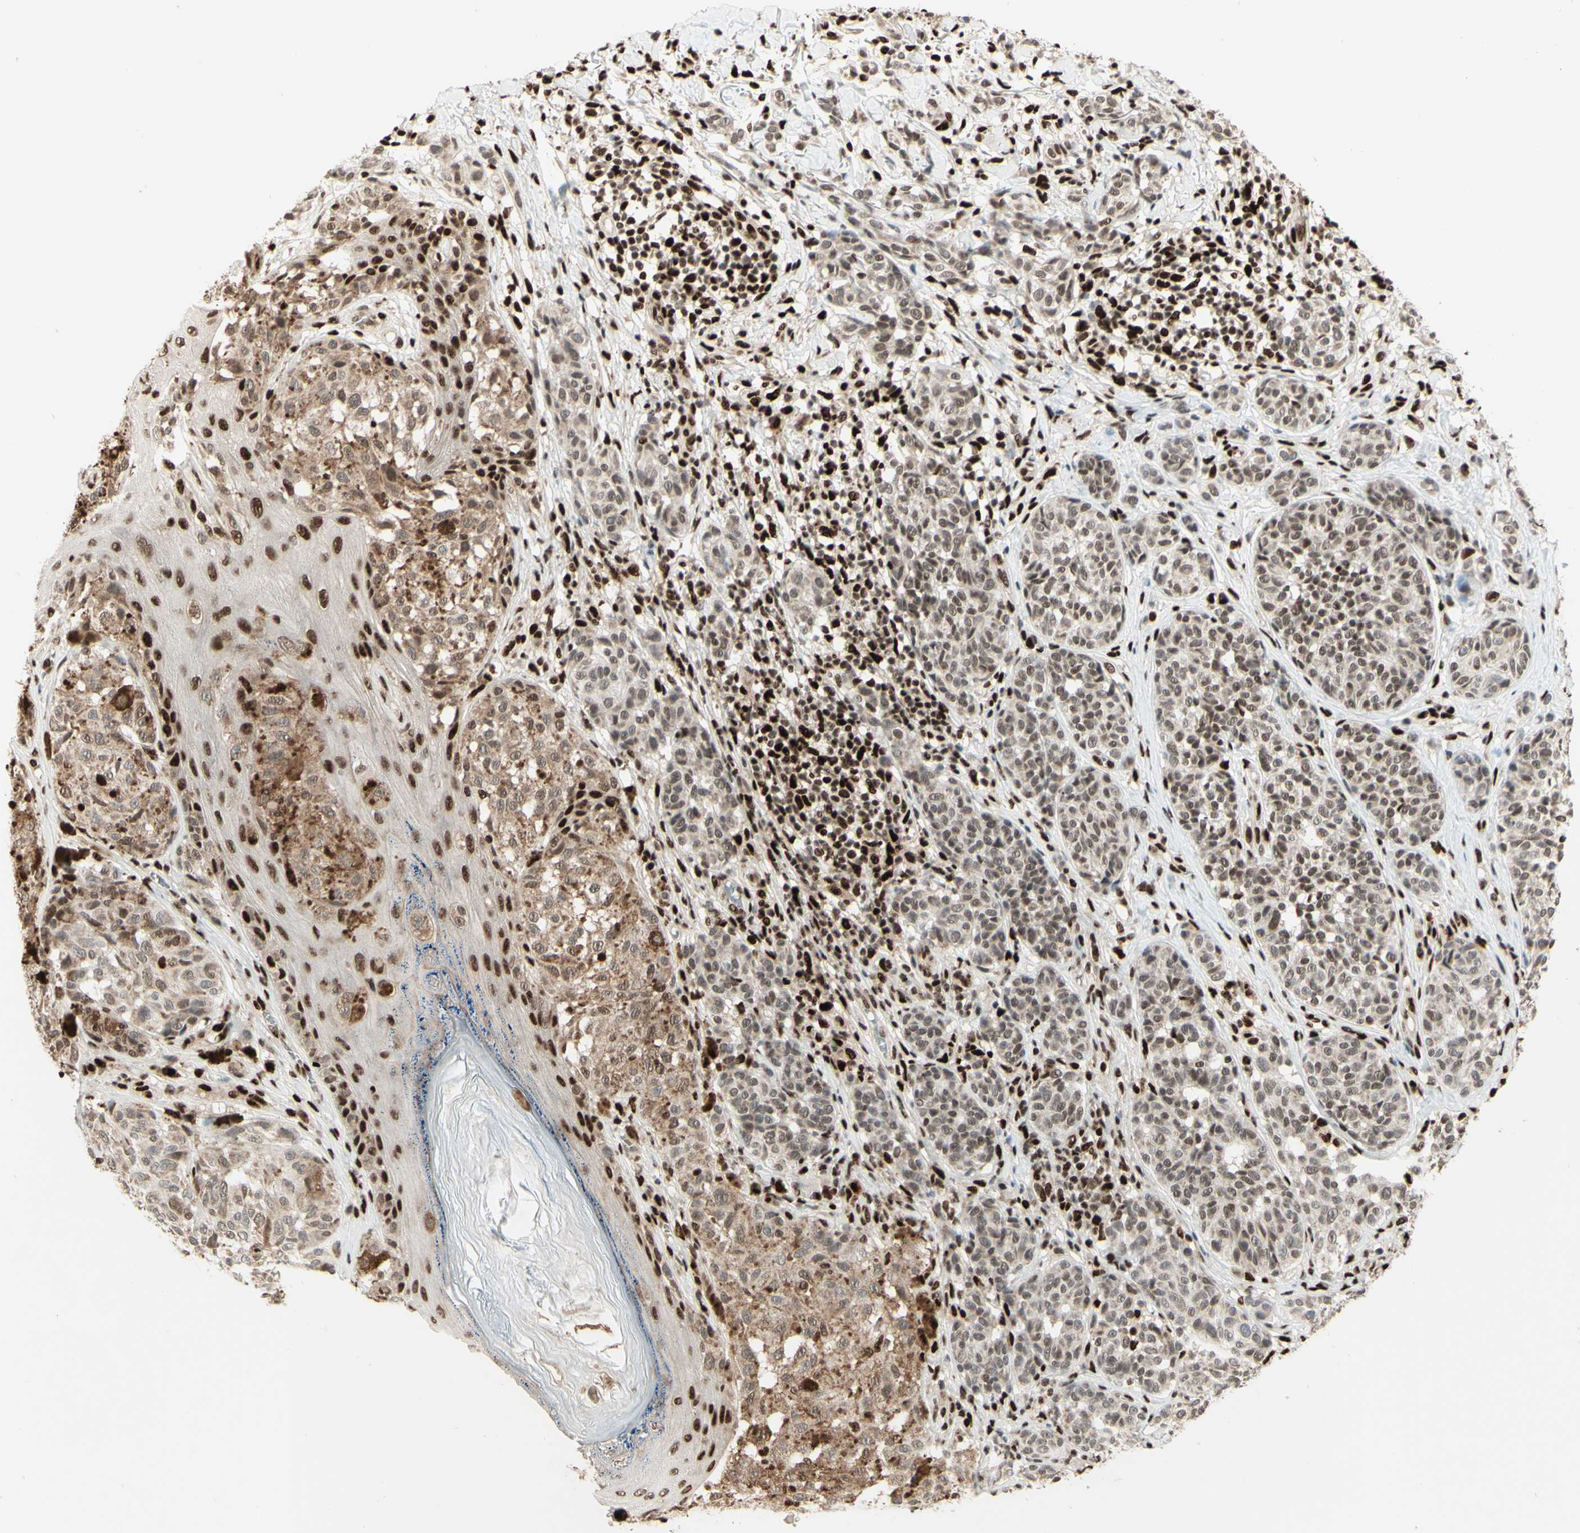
{"staining": {"intensity": "weak", "quantity": ">75%", "location": "cytoplasmic/membranous,nuclear"}, "tissue": "melanoma", "cell_type": "Tumor cells", "image_type": "cancer", "snomed": [{"axis": "morphology", "description": "Malignant melanoma, NOS"}, {"axis": "topography", "description": "Skin"}], "caption": "The micrograph reveals staining of melanoma, revealing weak cytoplasmic/membranous and nuclear protein expression (brown color) within tumor cells.", "gene": "NR3C1", "patient": {"sex": "female", "age": 46}}